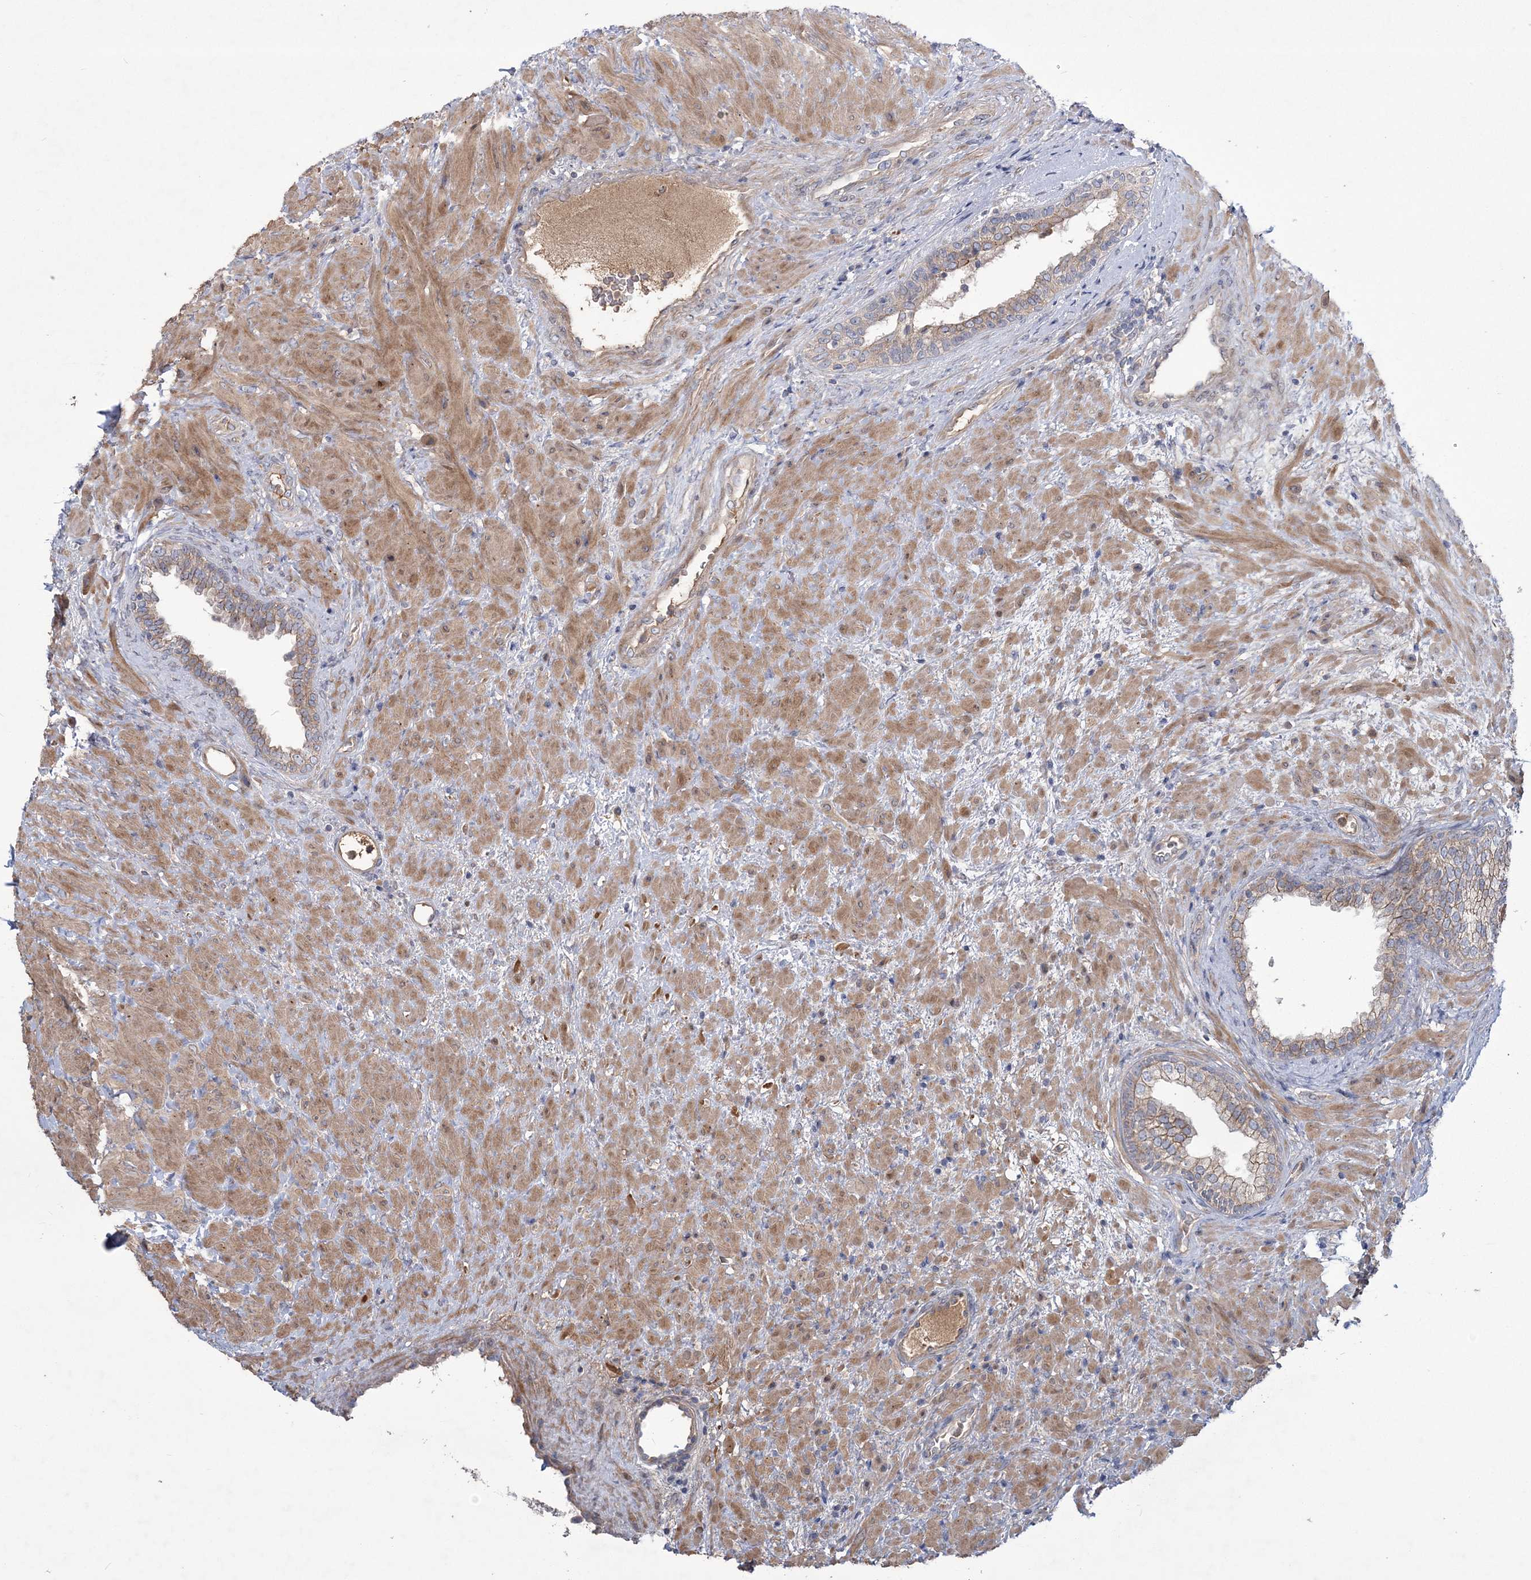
{"staining": {"intensity": "weak", "quantity": "25%-75%", "location": "cytoplasmic/membranous"}, "tissue": "prostate", "cell_type": "Glandular cells", "image_type": "normal", "snomed": [{"axis": "morphology", "description": "Normal tissue, NOS"}, {"axis": "topography", "description": "Prostate"}], "caption": "Prostate stained with a brown dye displays weak cytoplasmic/membranous positive expression in about 25%-75% of glandular cells.", "gene": "WBP1L", "patient": {"sex": "male", "age": 76}}